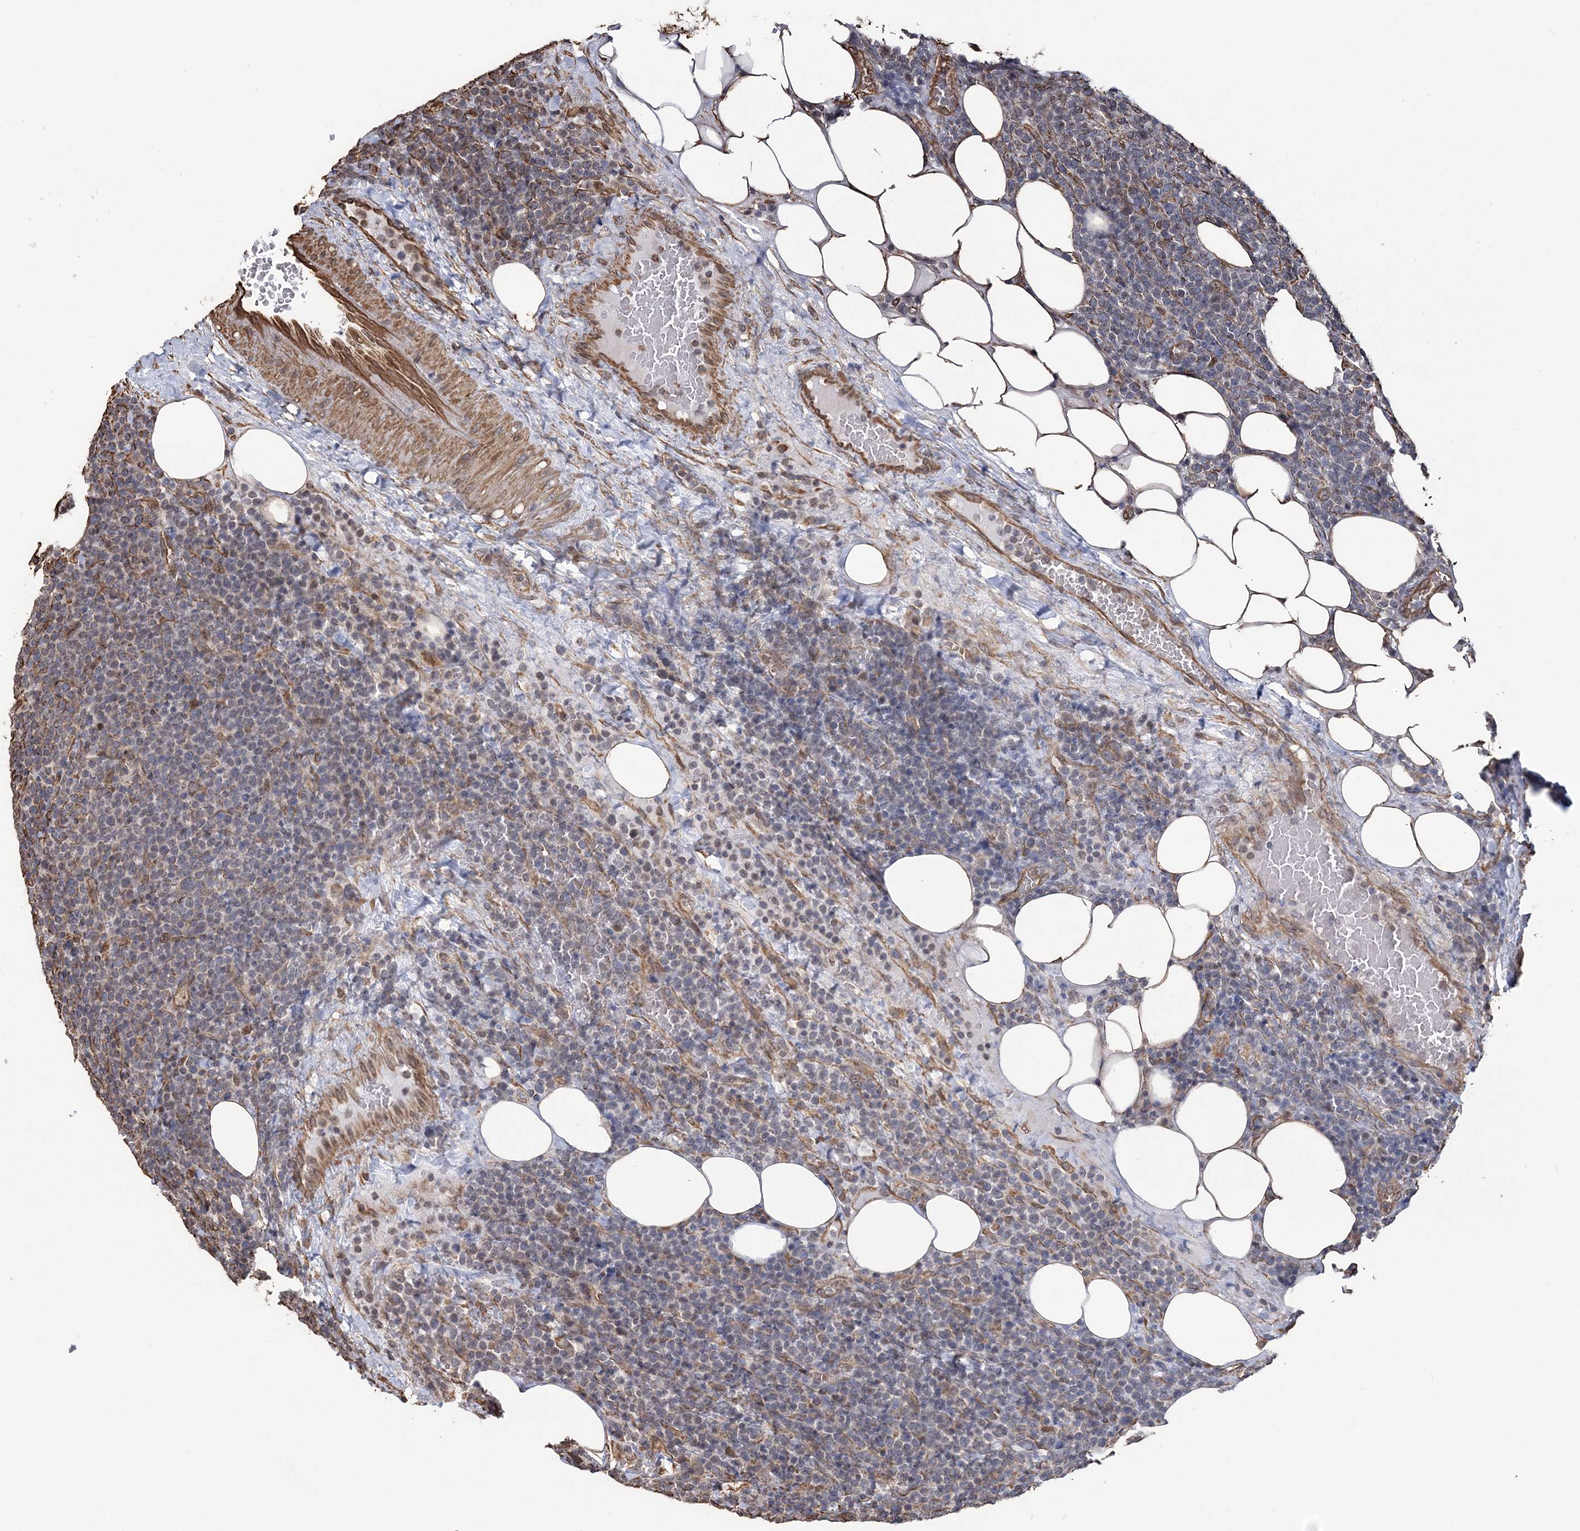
{"staining": {"intensity": "negative", "quantity": "none", "location": "none"}, "tissue": "lymphoma", "cell_type": "Tumor cells", "image_type": "cancer", "snomed": [{"axis": "morphology", "description": "Malignant lymphoma, non-Hodgkin's type, High grade"}, {"axis": "topography", "description": "Lymph node"}], "caption": "This is a micrograph of immunohistochemistry (IHC) staining of malignant lymphoma, non-Hodgkin's type (high-grade), which shows no positivity in tumor cells.", "gene": "ATP11B", "patient": {"sex": "male", "age": 61}}